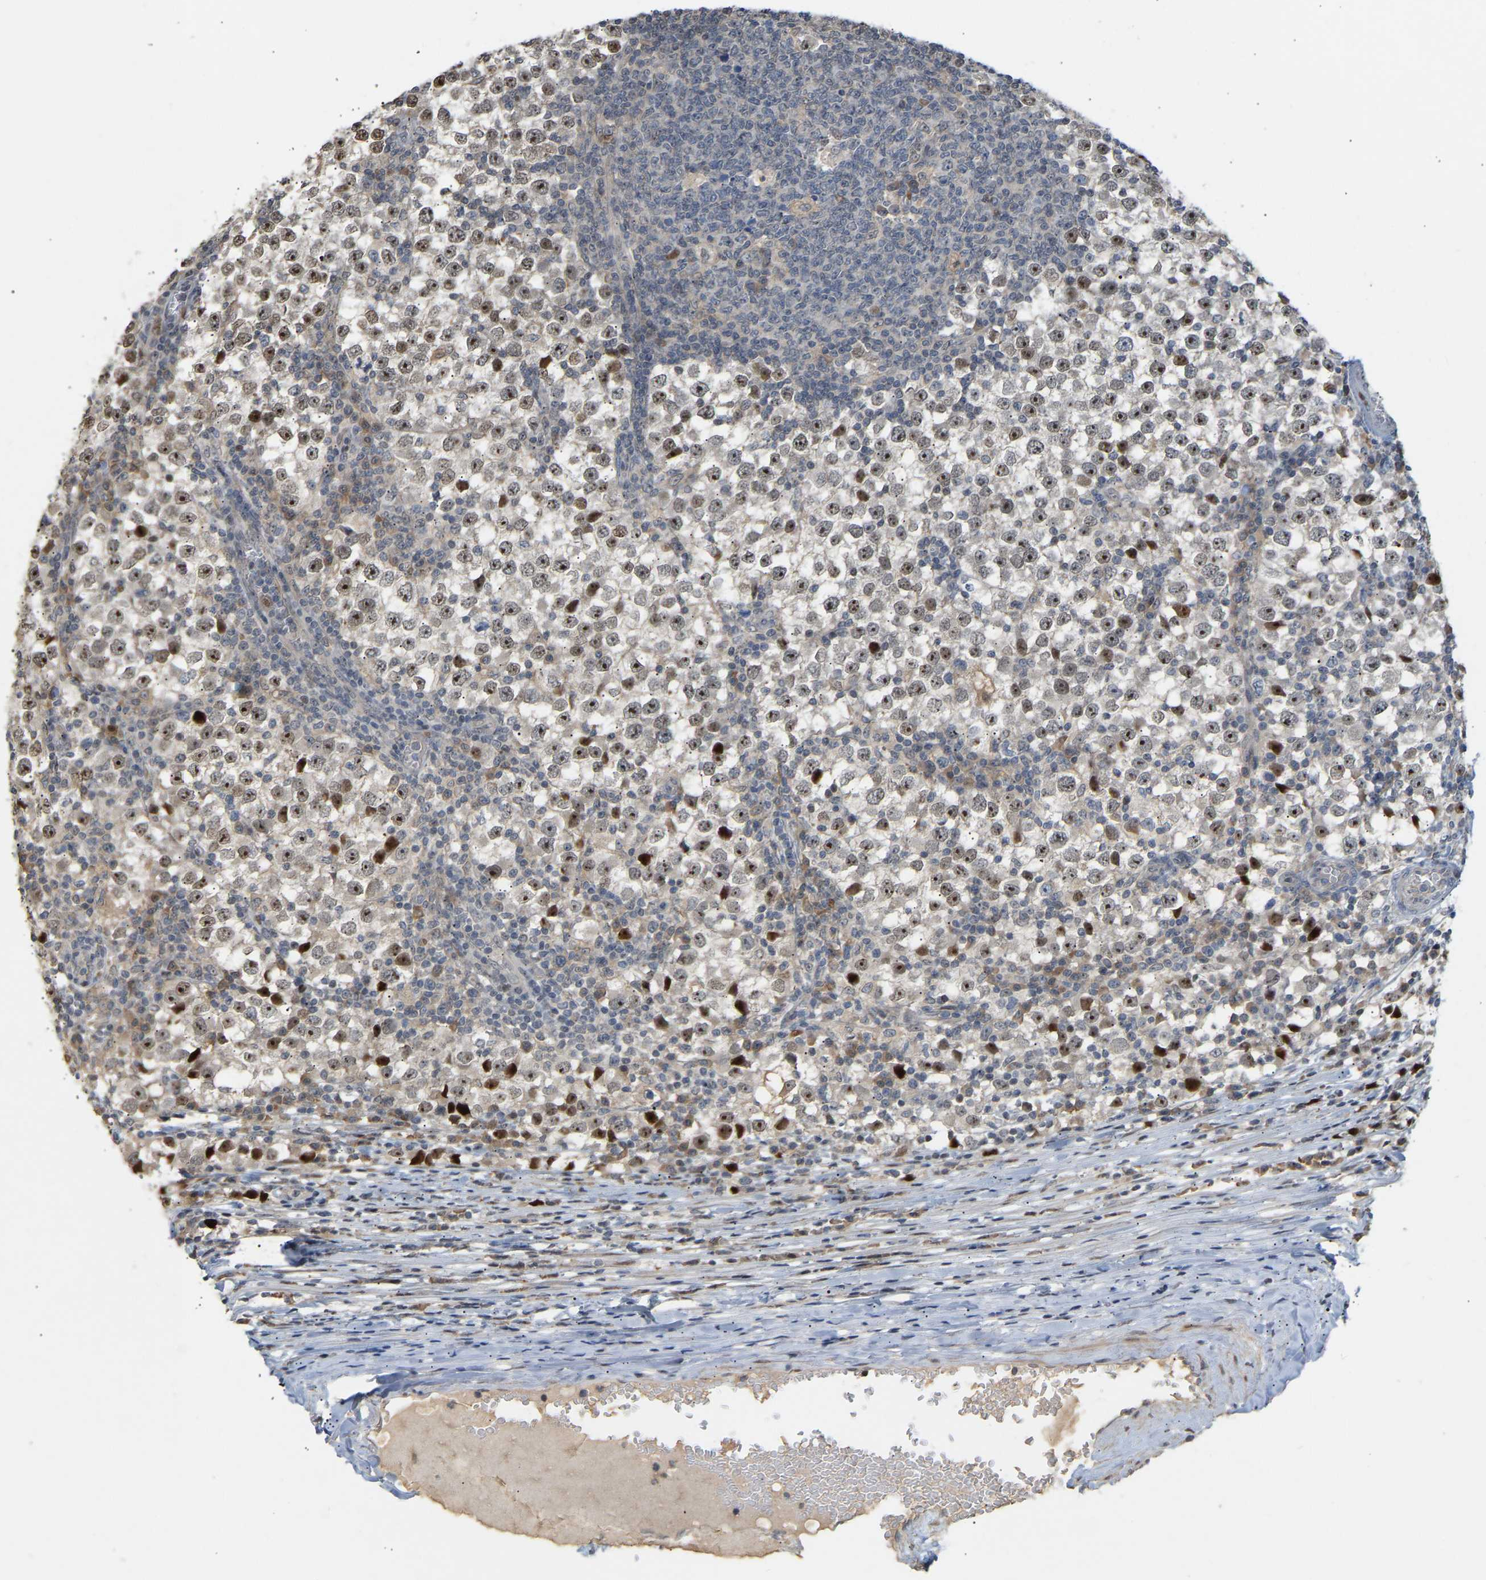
{"staining": {"intensity": "moderate", "quantity": "25%-75%", "location": "nuclear"}, "tissue": "testis cancer", "cell_type": "Tumor cells", "image_type": "cancer", "snomed": [{"axis": "morphology", "description": "Seminoma, NOS"}, {"axis": "topography", "description": "Testis"}], "caption": "Testis cancer (seminoma) was stained to show a protein in brown. There is medium levels of moderate nuclear staining in about 25%-75% of tumor cells.", "gene": "PTPN4", "patient": {"sex": "male", "age": 65}}